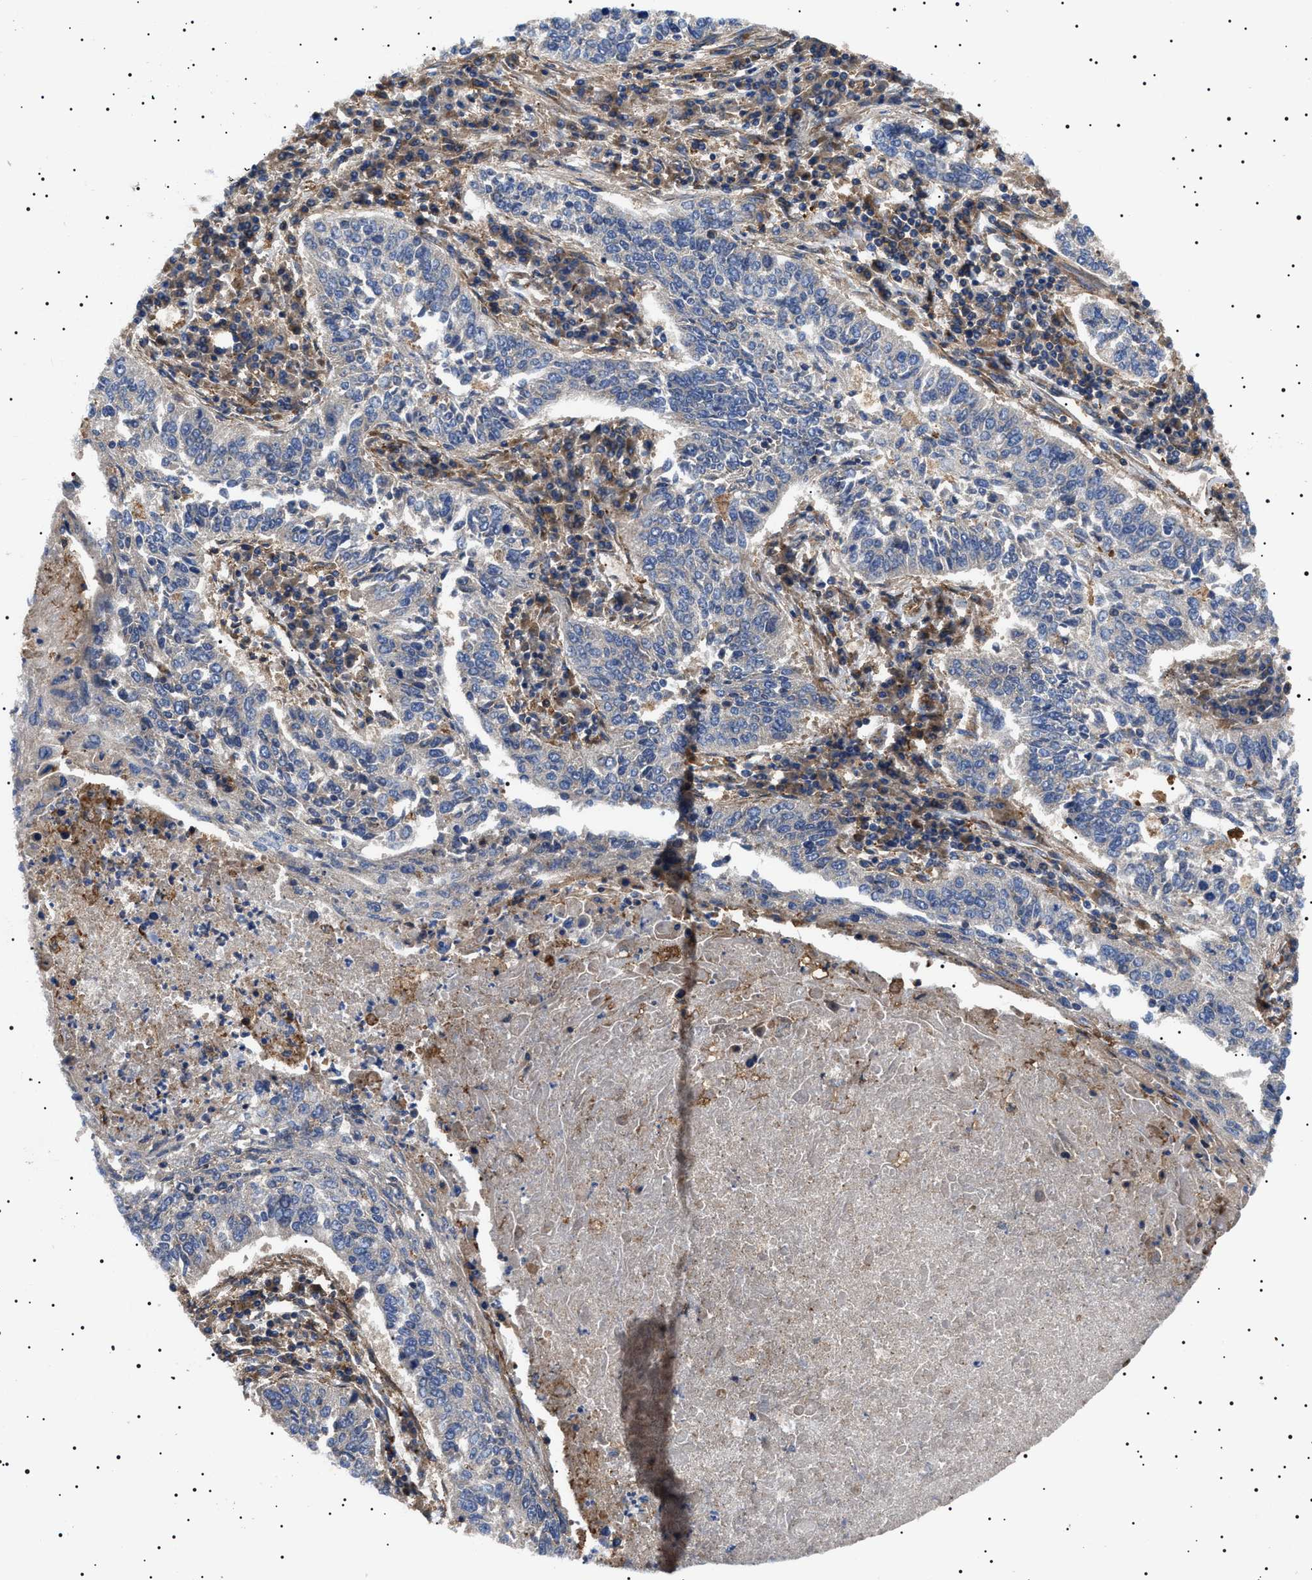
{"staining": {"intensity": "negative", "quantity": "none", "location": "none"}, "tissue": "lung cancer", "cell_type": "Tumor cells", "image_type": "cancer", "snomed": [{"axis": "morphology", "description": "Normal tissue, NOS"}, {"axis": "morphology", "description": "Squamous cell carcinoma, NOS"}, {"axis": "topography", "description": "Cartilage tissue"}, {"axis": "topography", "description": "Bronchus"}, {"axis": "topography", "description": "Lung"}], "caption": "Histopathology image shows no protein staining in tumor cells of lung squamous cell carcinoma tissue.", "gene": "TPP2", "patient": {"sex": "female", "age": 49}}